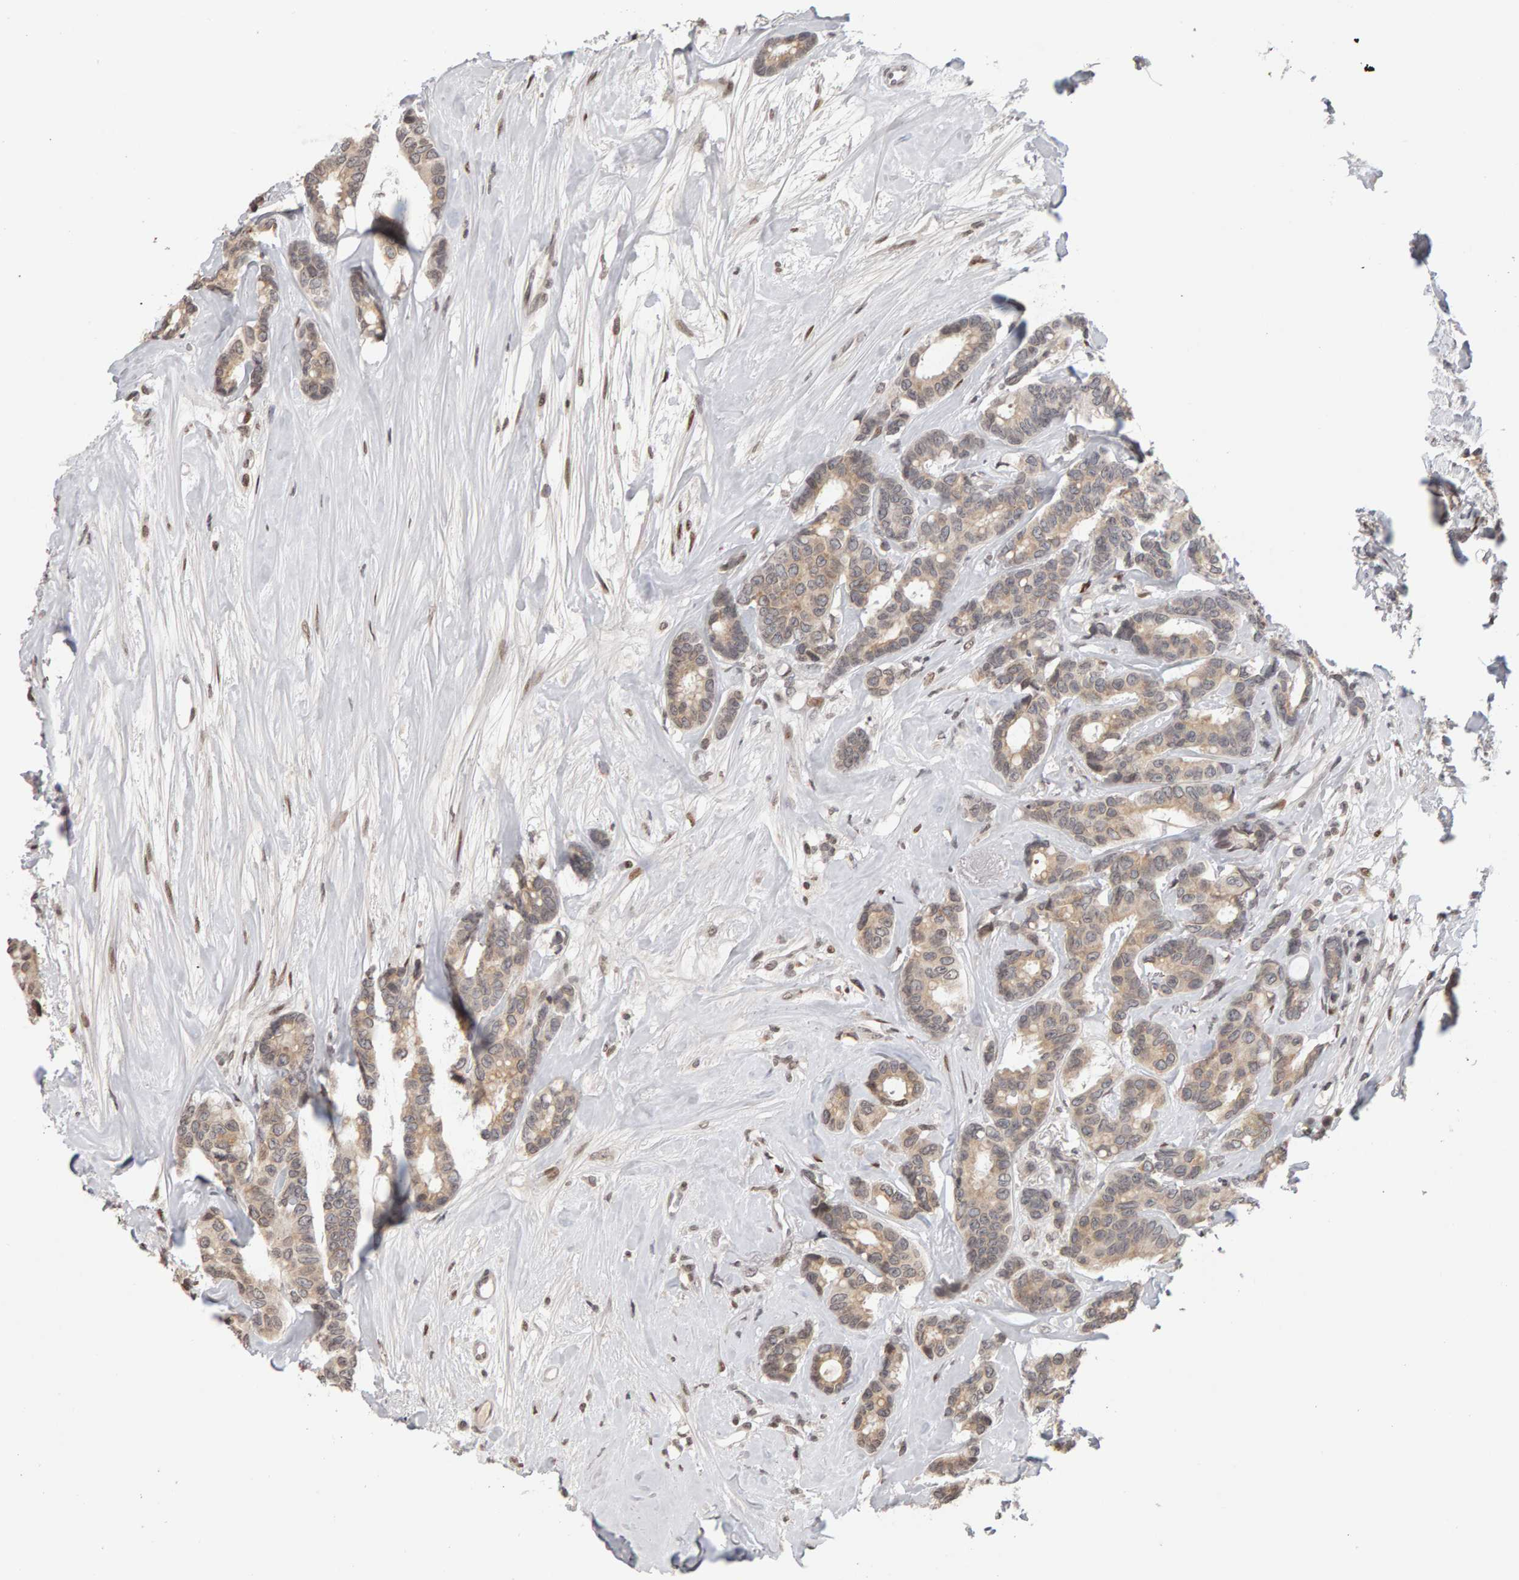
{"staining": {"intensity": "weak", "quantity": ">75%", "location": "cytoplasmic/membranous"}, "tissue": "breast cancer", "cell_type": "Tumor cells", "image_type": "cancer", "snomed": [{"axis": "morphology", "description": "Duct carcinoma"}, {"axis": "topography", "description": "Breast"}], "caption": "High-magnification brightfield microscopy of breast infiltrating ductal carcinoma stained with DAB (brown) and counterstained with hematoxylin (blue). tumor cells exhibit weak cytoplasmic/membranous expression is present in approximately>75% of cells. (brown staining indicates protein expression, while blue staining denotes nuclei).", "gene": "TRAM1", "patient": {"sex": "female", "age": 87}}